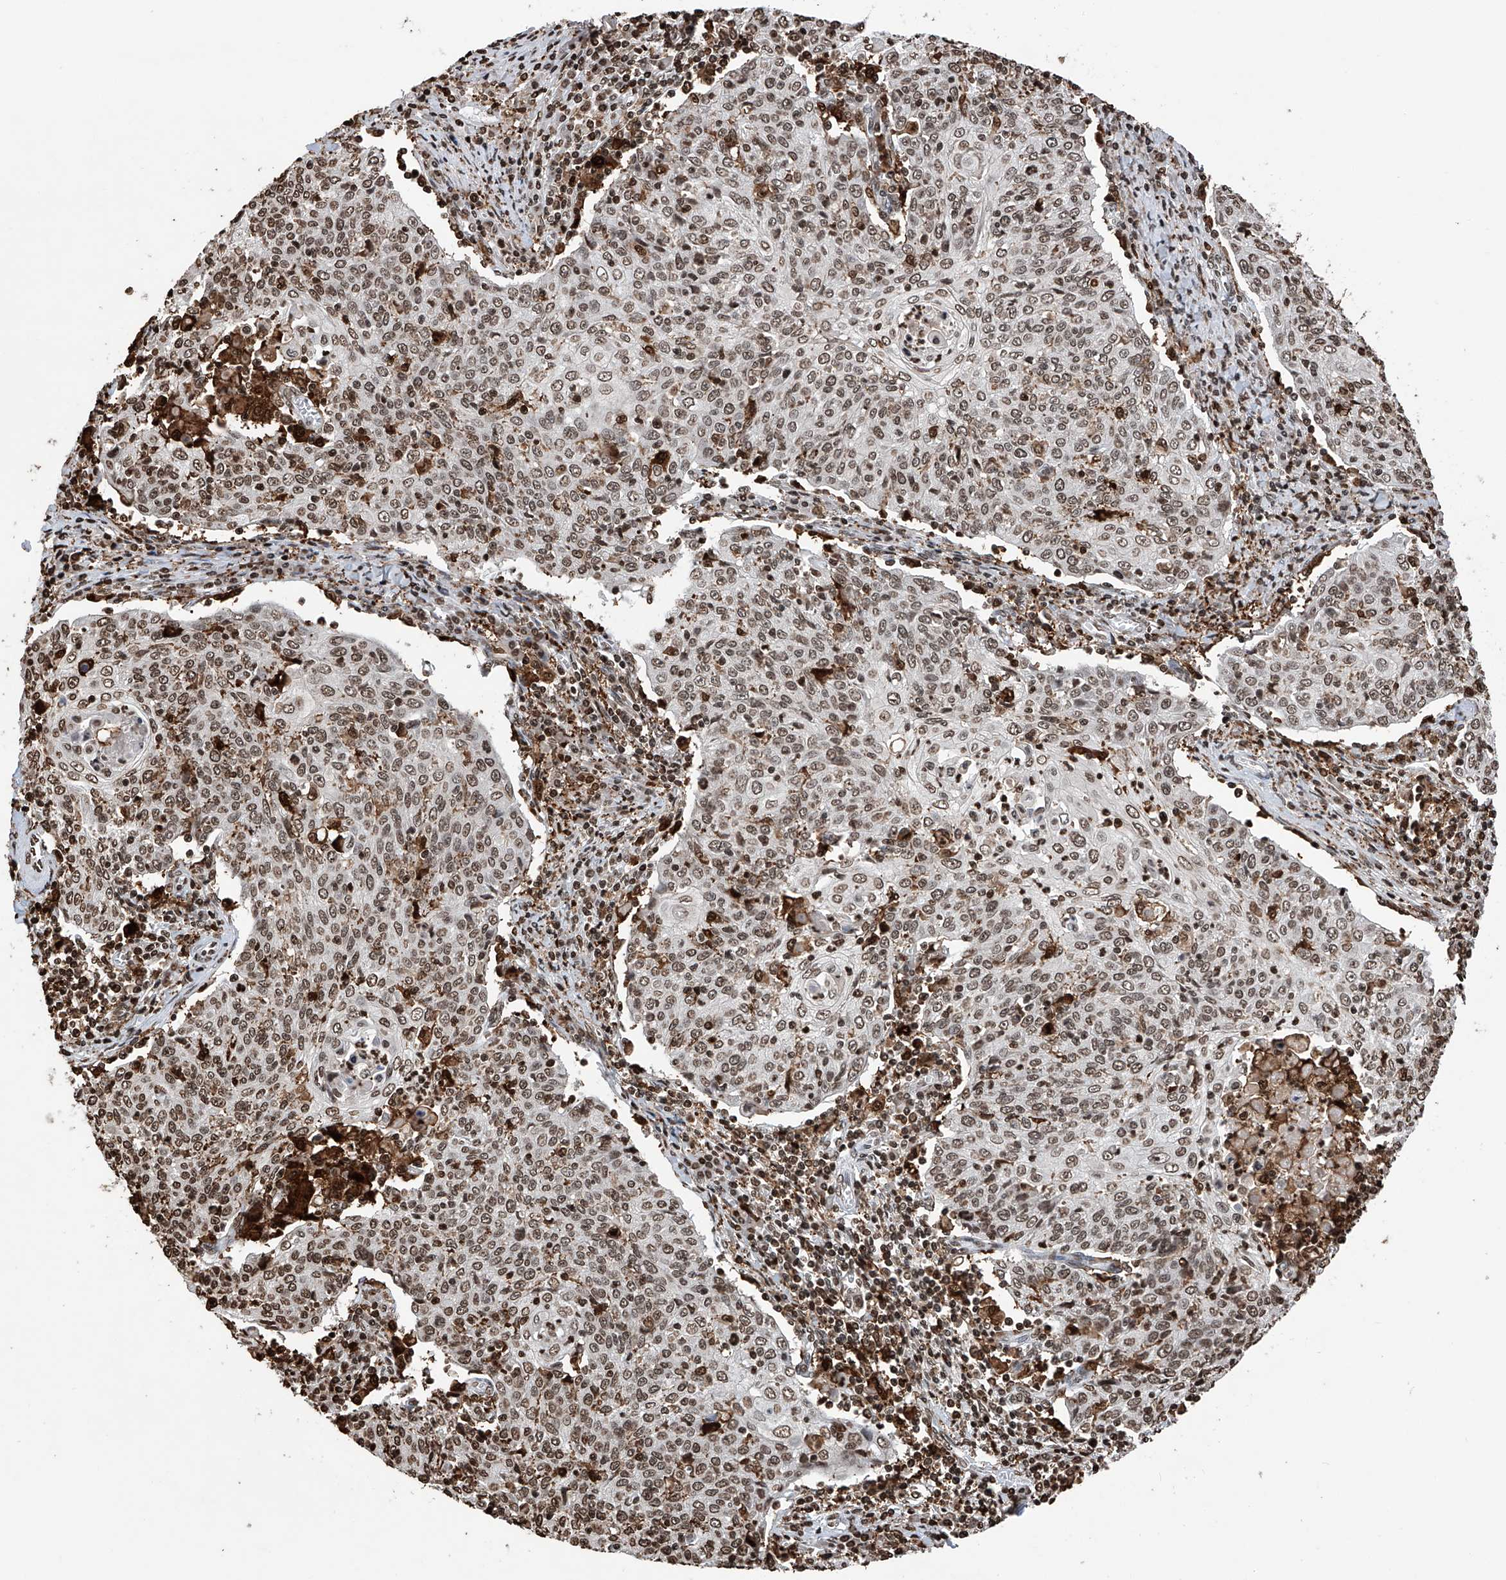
{"staining": {"intensity": "moderate", "quantity": ">75%", "location": "nuclear"}, "tissue": "cervical cancer", "cell_type": "Tumor cells", "image_type": "cancer", "snomed": [{"axis": "morphology", "description": "Squamous cell carcinoma, NOS"}, {"axis": "topography", "description": "Cervix"}], "caption": "A micrograph of human cervical cancer (squamous cell carcinoma) stained for a protein exhibits moderate nuclear brown staining in tumor cells.", "gene": "CFAP410", "patient": {"sex": "female", "age": 48}}